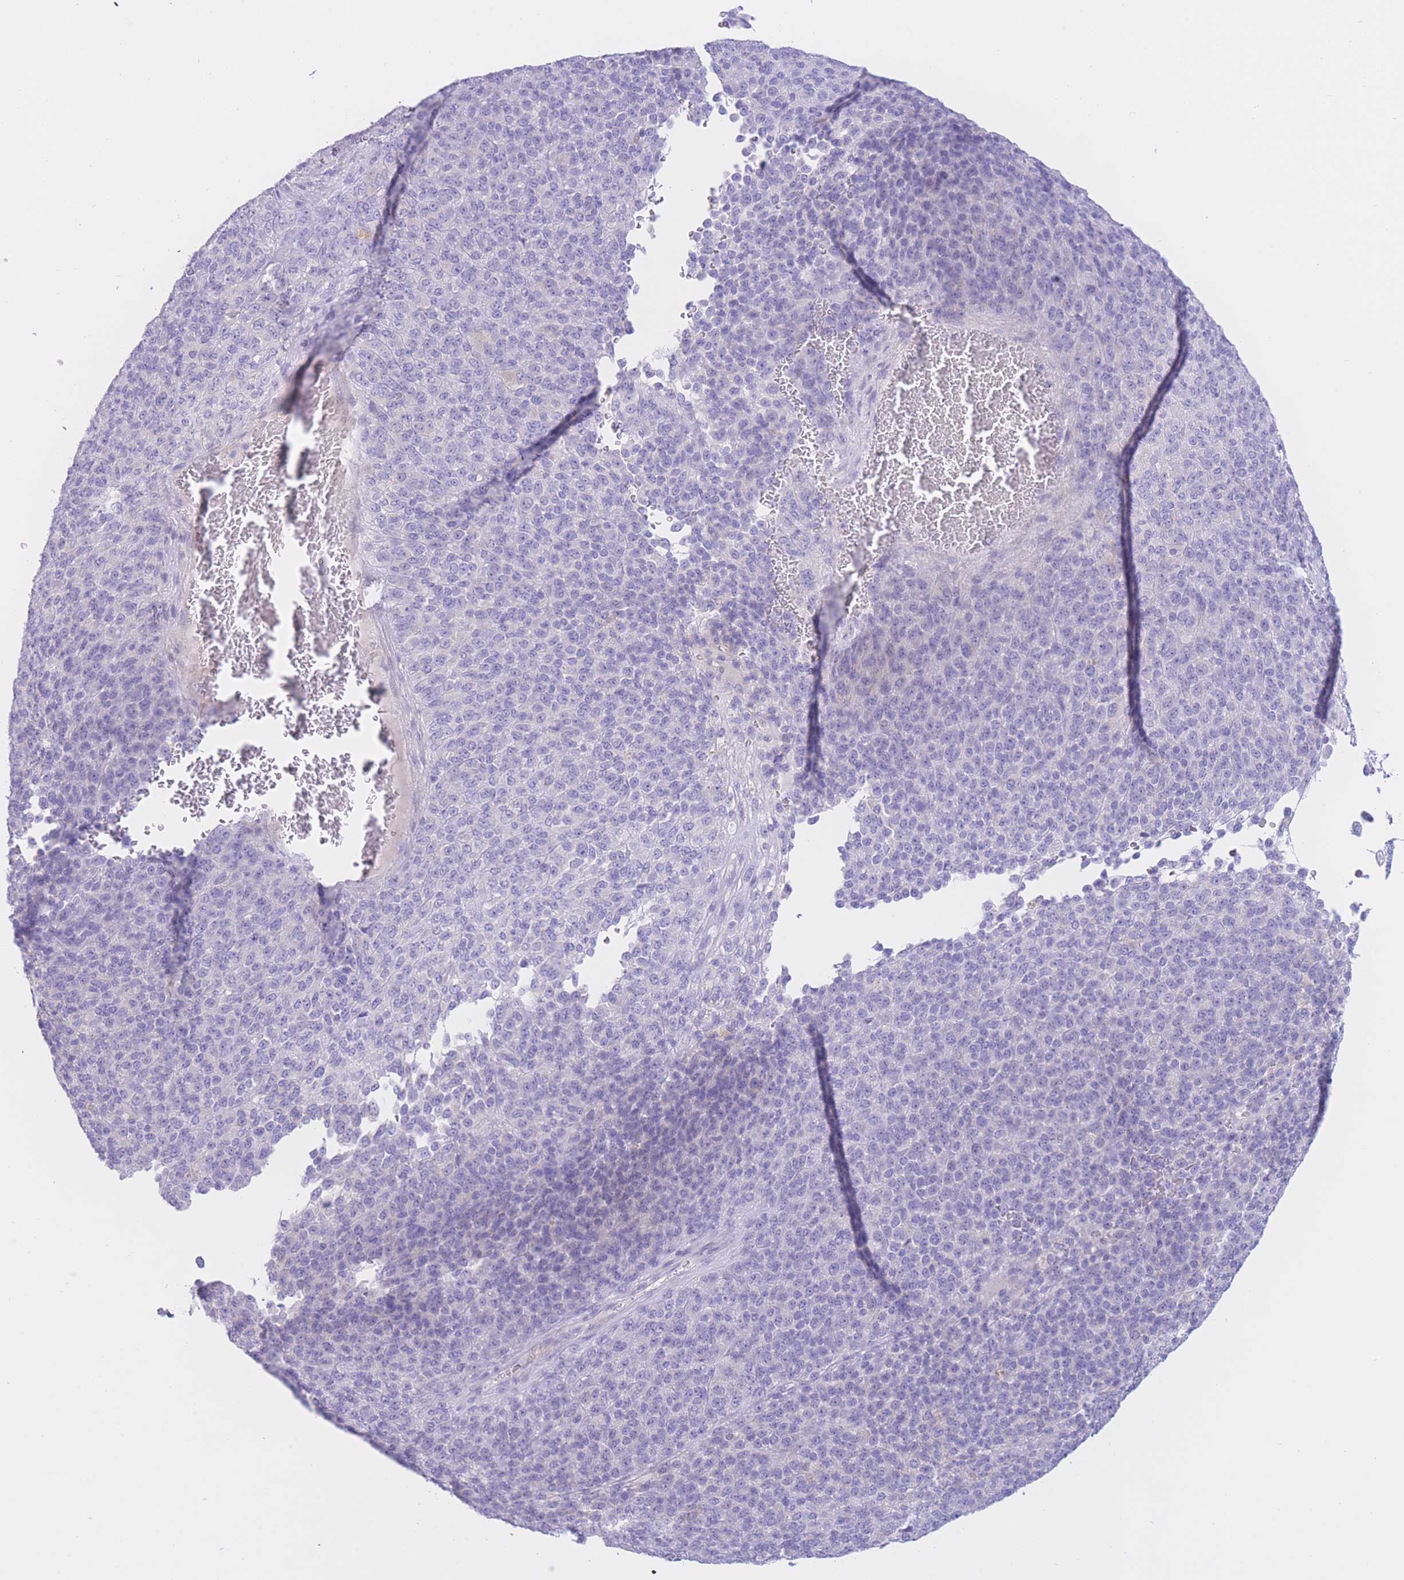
{"staining": {"intensity": "negative", "quantity": "none", "location": "none"}, "tissue": "melanoma", "cell_type": "Tumor cells", "image_type": "cancer", "snomed": [{"axis": "morphology", "description": "Malignant melanoma, Metastatic site"}, {"axis": "topography", "description": "Brain"}], "caption": "Tumor cells are negative for protein expression in human melanoma.", "gene": "ZNF212", "patient": {"sex": "female", "age": 56}}